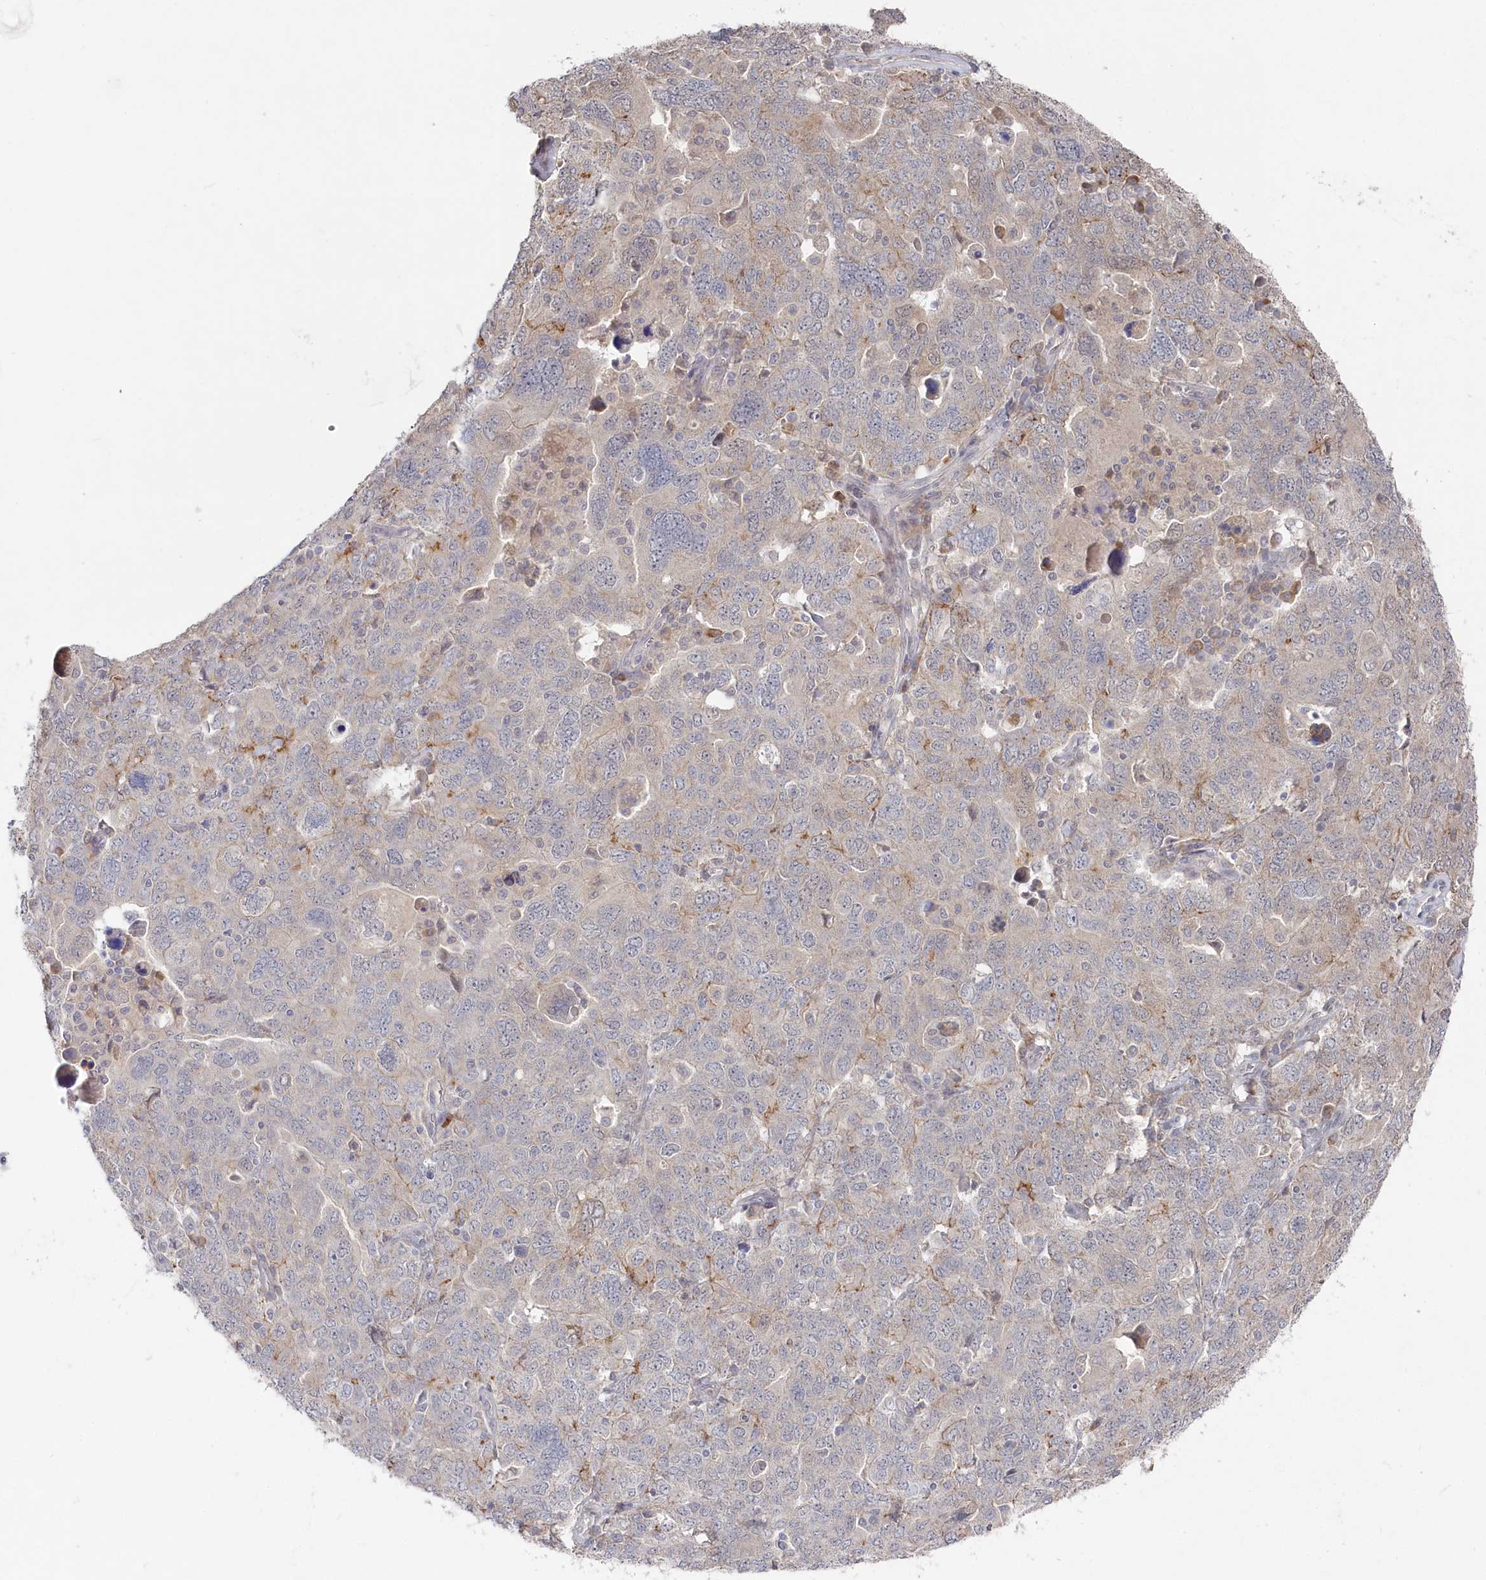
{"staining": {"intensity": "negative", "quantity": "none", "location": "none"}, "tissue": "ovarian cancer", "cell_type": "Tumor cells", "image_type": "cancer", "snomed": [{"axis": "morphology", "description": "Carcinoma, endometroid"}, {"axis": "topography", "description": "Ovary"}], "caption": "Immunohistochemistry (IHC) photomicrograph of endometroid carcinoma (ovarian) stained for a protein (brown), which demonstrates no staining in tumor cells.", "gene": "TGFBRAP1", "patient": {"sex": "female", "age": 62}}